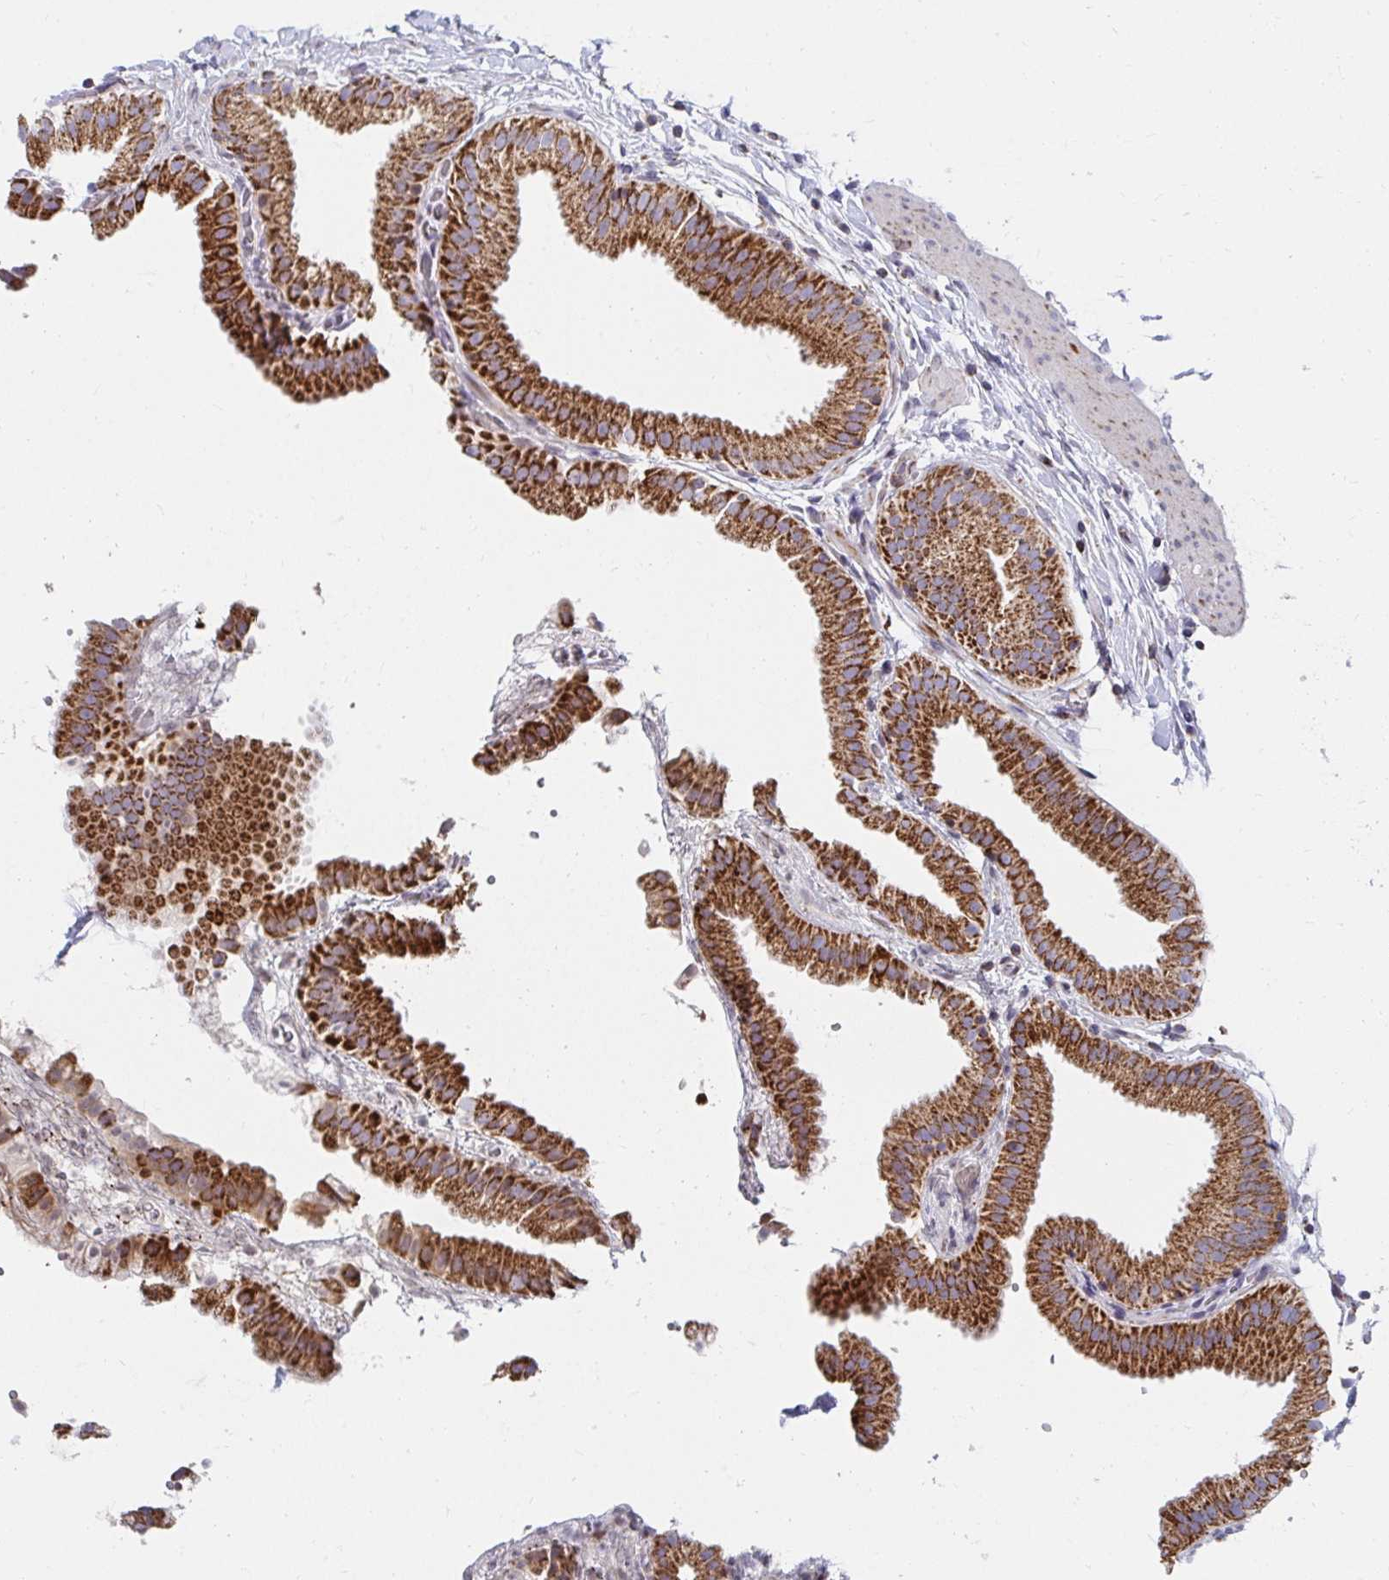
{"staining": {"intensity": "moderate", "quantity": ">75%", "location": "cytoplasmic/membranous"}, "tissue": "gallbladder", "cell_type": "Glandular cells", "image_type": "normal", "snomed": [{"axis": "morphology", "description": "Normal tissue, NOS"}, {"axis": "topography", "description": "Gallbladder"}], "caption": "Protein expression by immunohistochemistry shows moderate cytoplasmic/membranous positivity in about >75% of glandular cells in normal gallbladder.", "gene": "EXOC5", "patient": {"sex": "female", "age": 63}}